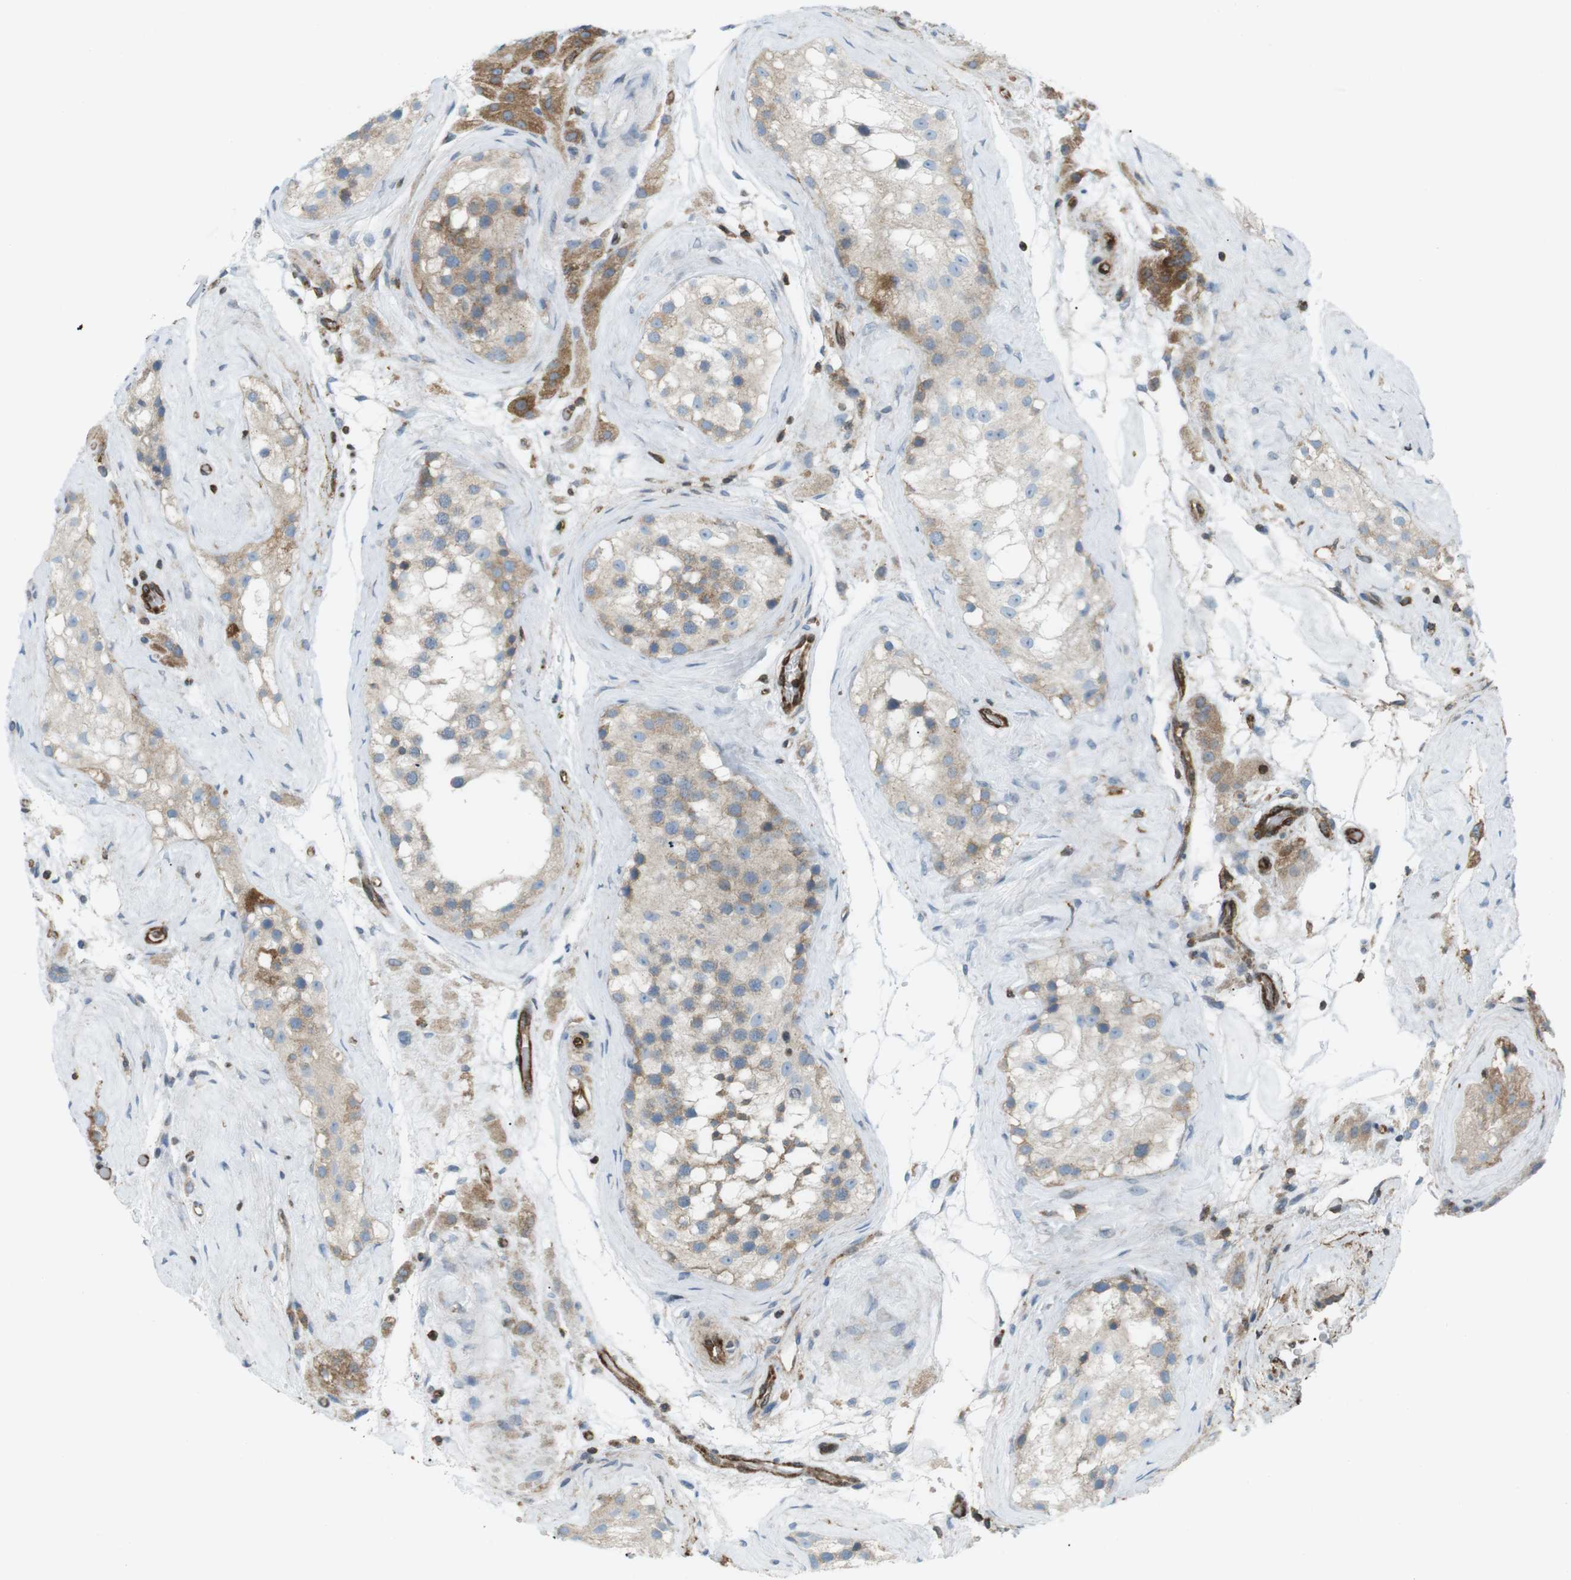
{"staining": {"intensity": "weak", "quantity": "25%-75%", "location": "cytoplasmic/membranous"}, "tissue": "testis", "cell_type": "Cells in seminiferous ducts", "image_type": "normal", "snomed": [{"axis": "morphology", "description": "Normal tissue, NOS"}, {"axis": "morphology", "description": "Seminoma, NOS"}, {"axis": "topography", "description": "Testis"}], "caption": "Immunohistochemical staining of benign human testis demonstrates low levels of weak cytoplasmic/membranous expression in about 25%-75% of cells in seminiferous ducts.", "gene": "FLII", "patient": {"sex": "male", "age": 71}}